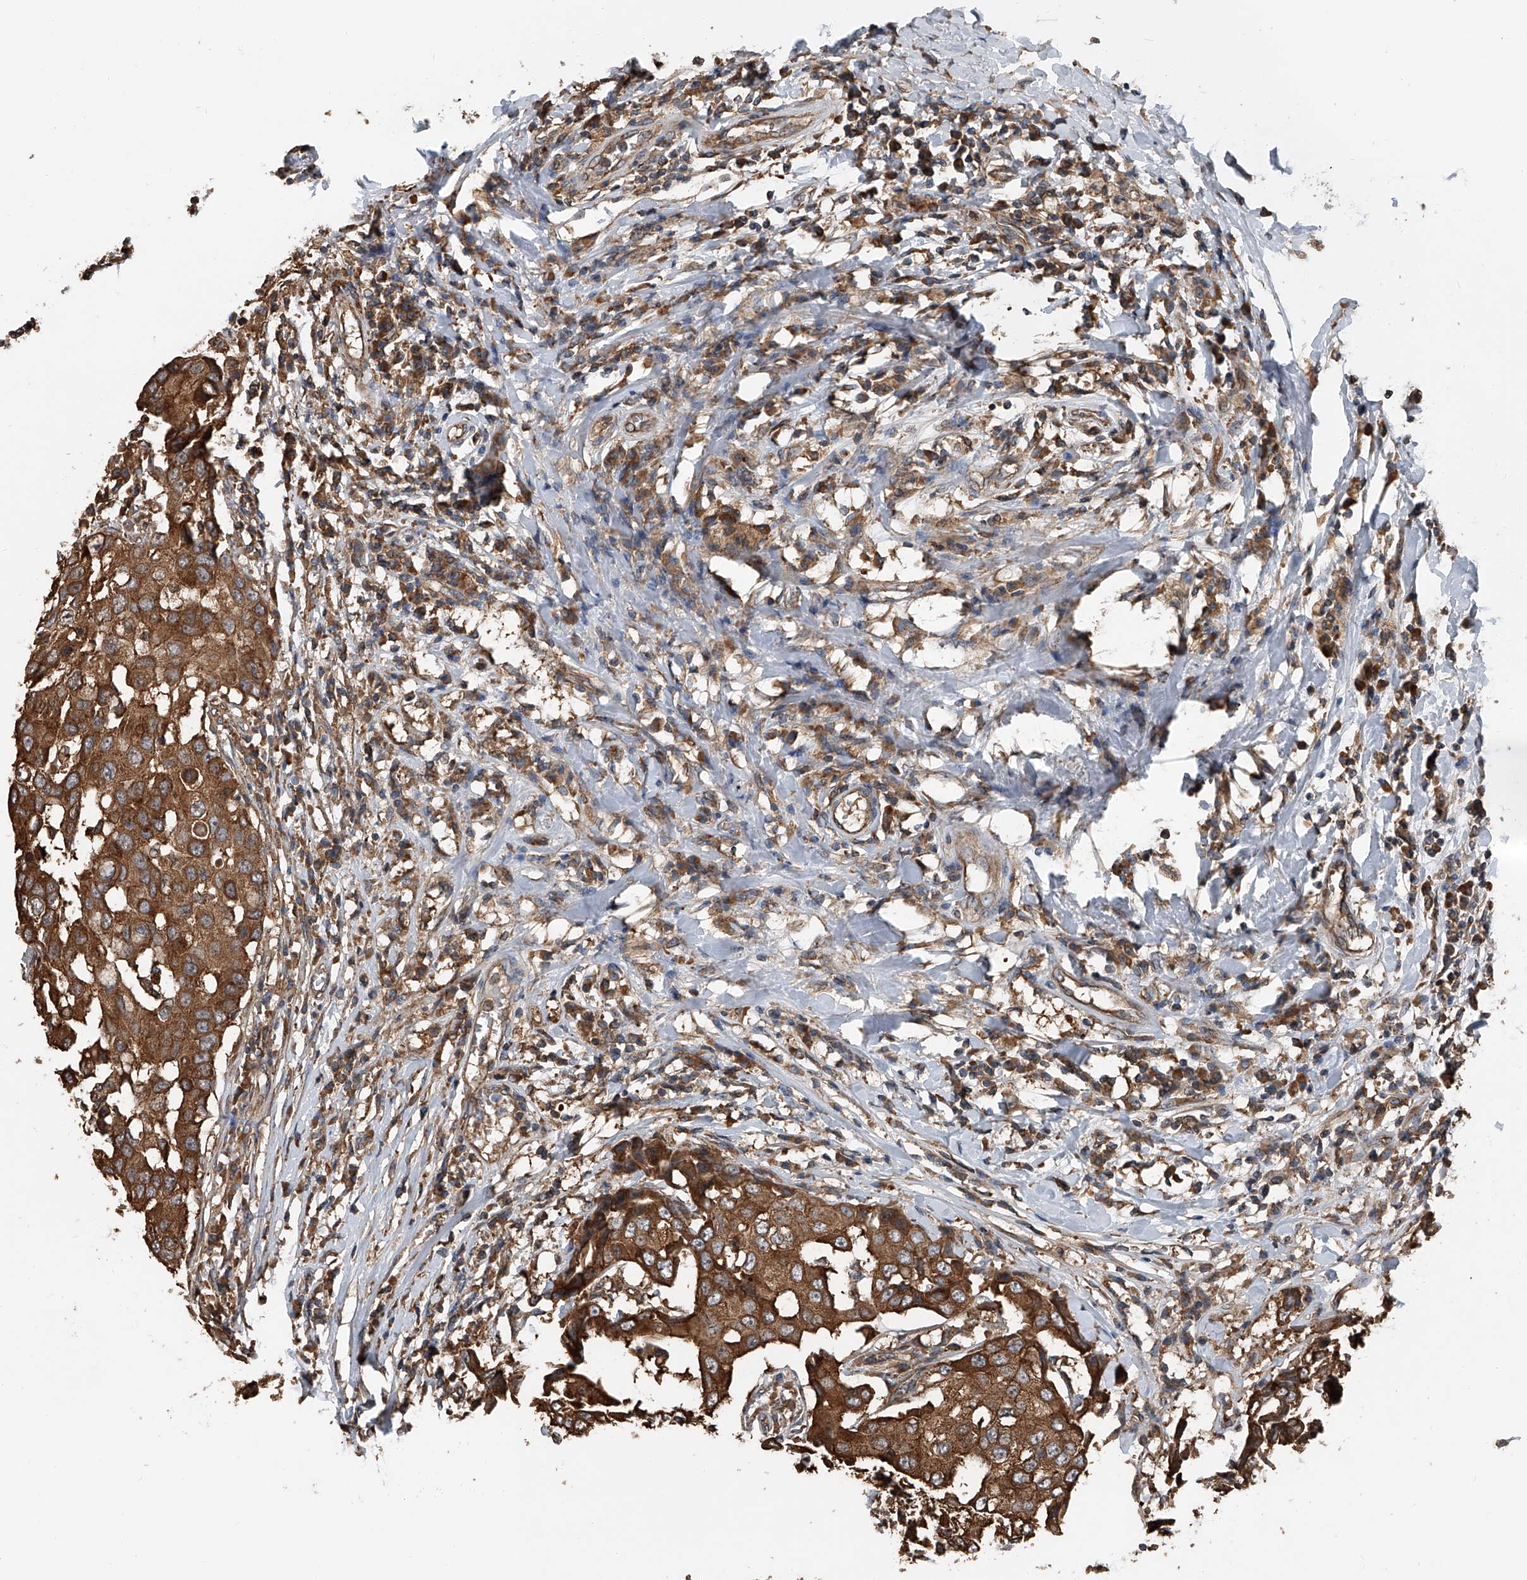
{"staining": {"intensity": "strong", "quantity": ">75%", "location": "cytoplasmic/membranous"}, "tissue": "breast cancer", "cell_type": "Tumor cells", "image_type": "cancer", "snomed": [{"axis": "morphology", "description": "Duct carcinoma"}, {"axis": "topography", "description": "Breast"}], "caption": "Infiltrating ductal carcinoma (breast) stained for a protein demonstrates strong cytoplasmic/membranous positivity in tumor cells.", "gene": "KCNJ2", "patient": {"sex": "female", "age": 27}}